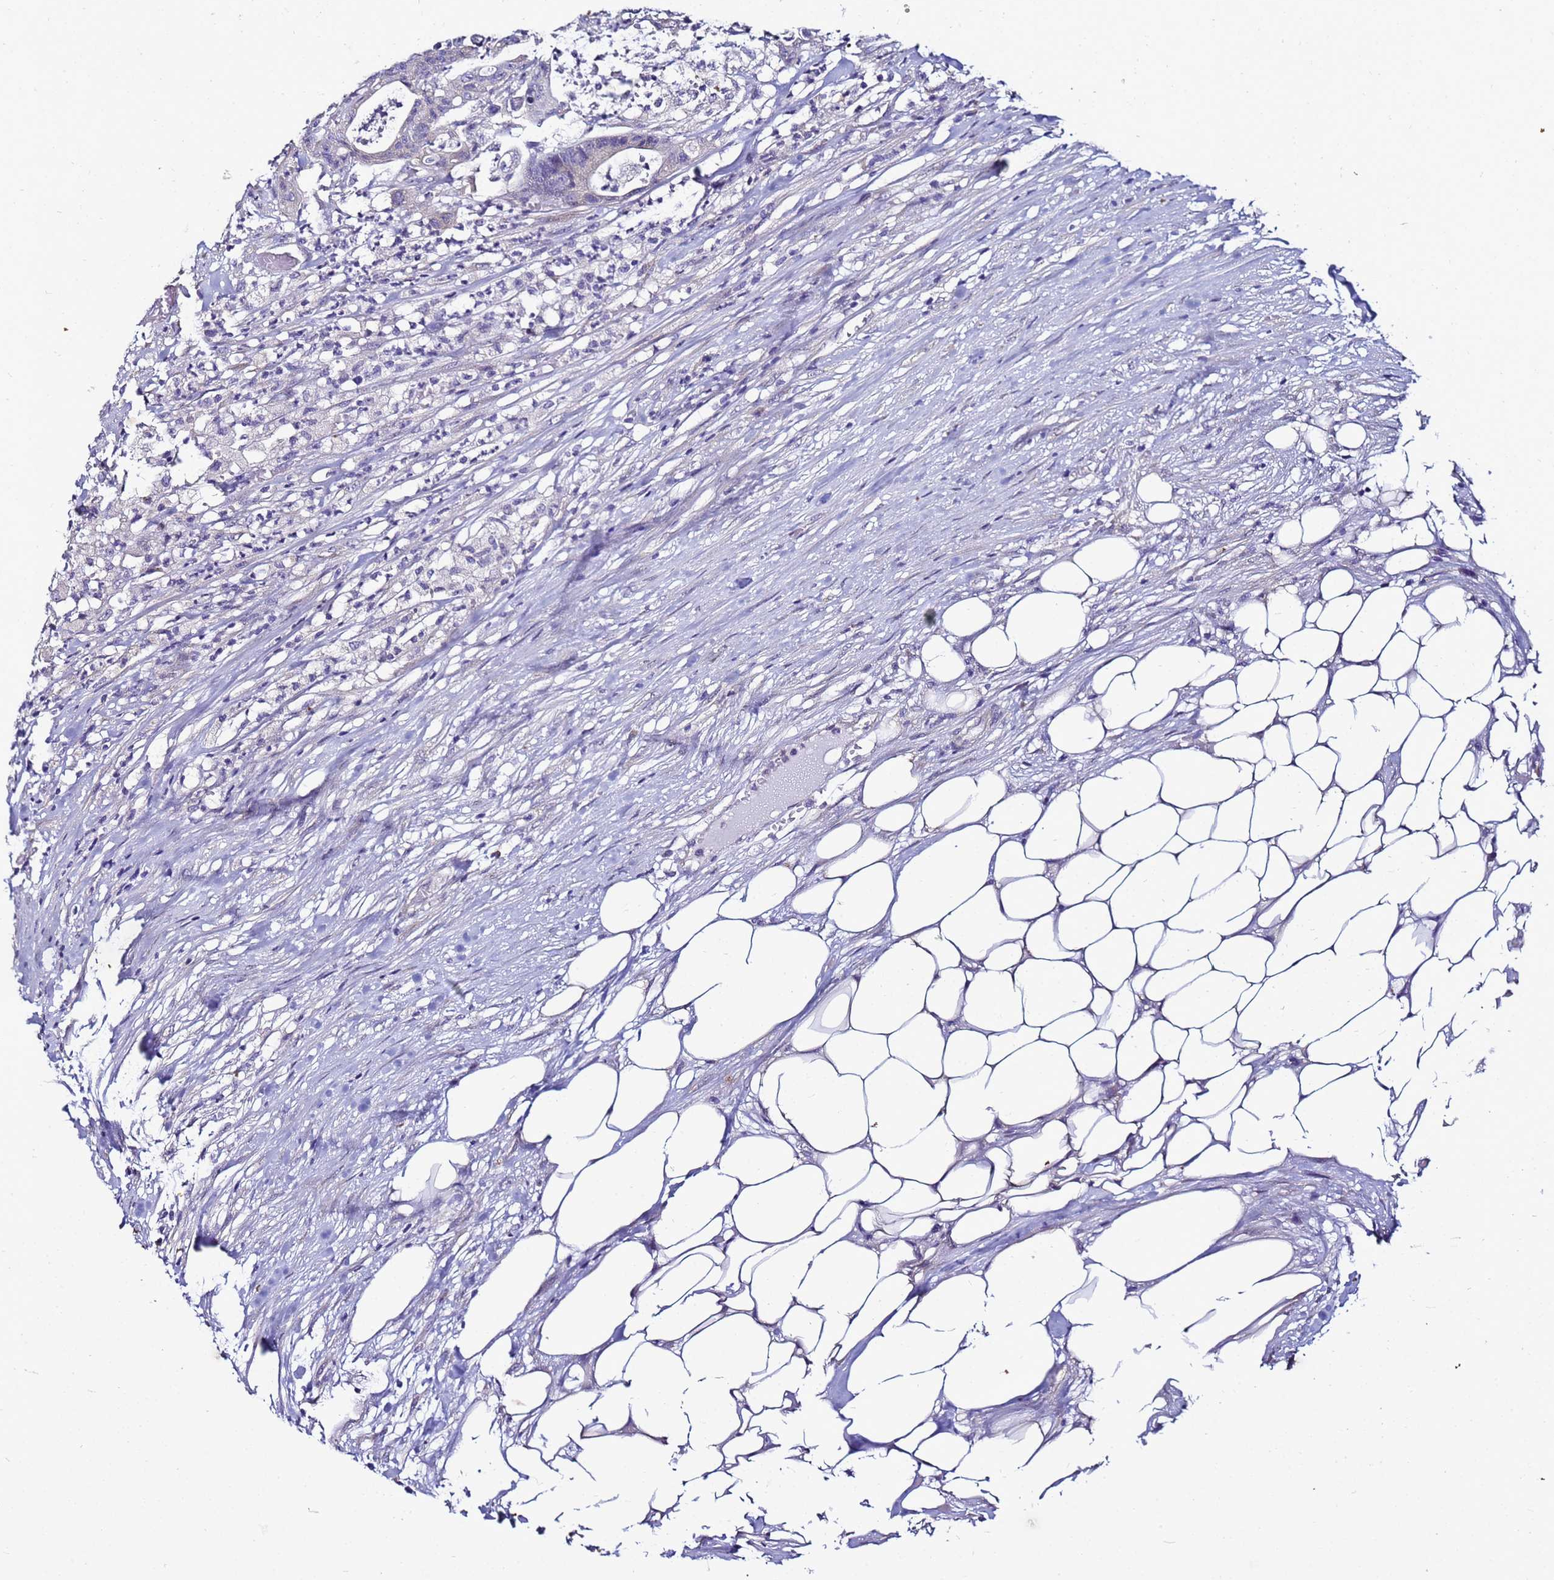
{"staining": {"intensity": "negative", "quantity": "none", "location": "none"}, "tissue": "colorectal cancer", "cell_type": "Tumor cells", "image_type": "cancer", "snomed": [{"axis": "morphology", "description": "Adenocarcinoma, NOS"}, {"axis": "topography", "description": "Colon"}], "caption": "Immunohistochemistry (IHC) of human colorectal cancer shows no positivity in tumor cells.", "gene": "FAM166B", "patient": {"sex": "female", "age": 84}}